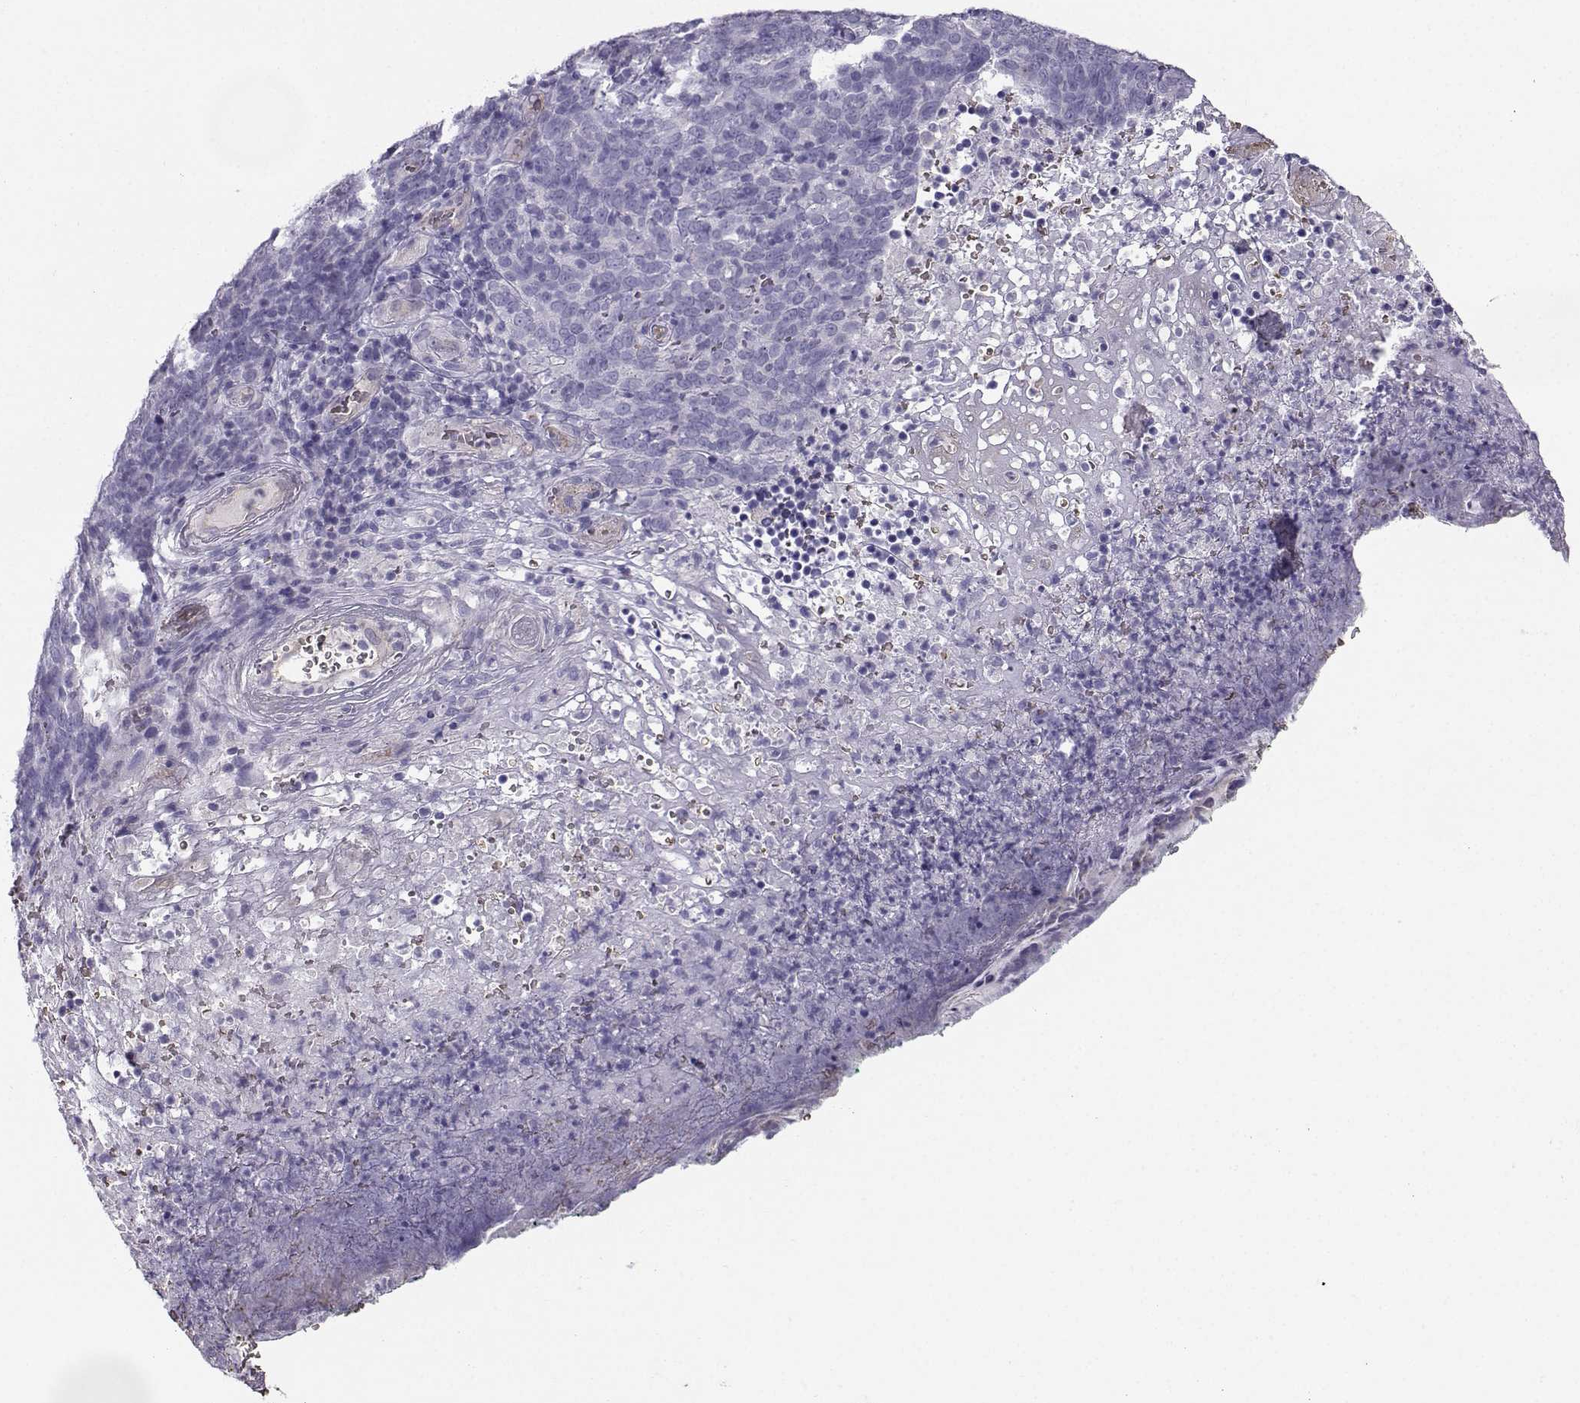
{"staining": {"intensity": "negative", "quantity": "none", "location": "none"}, "tissue": "skin cancer", "cell_type": "Tumor cells", "image_type": "cancer", "snomed": [{"axis": "morphology", "description": "Squamous cell carcinoma, NOS"}, {"axis": "topography", "description": "Skin"}, {"axis": "topography", "description": "Anal"}], "caption": "Squamous cell carcinoma (skin) was stained to show a protein in brown. There is no significant staining in tumor cells. Nuclei are stained in blue.", "gene": "CLUL1", "patient": {"sex": "female", "age": 51}}